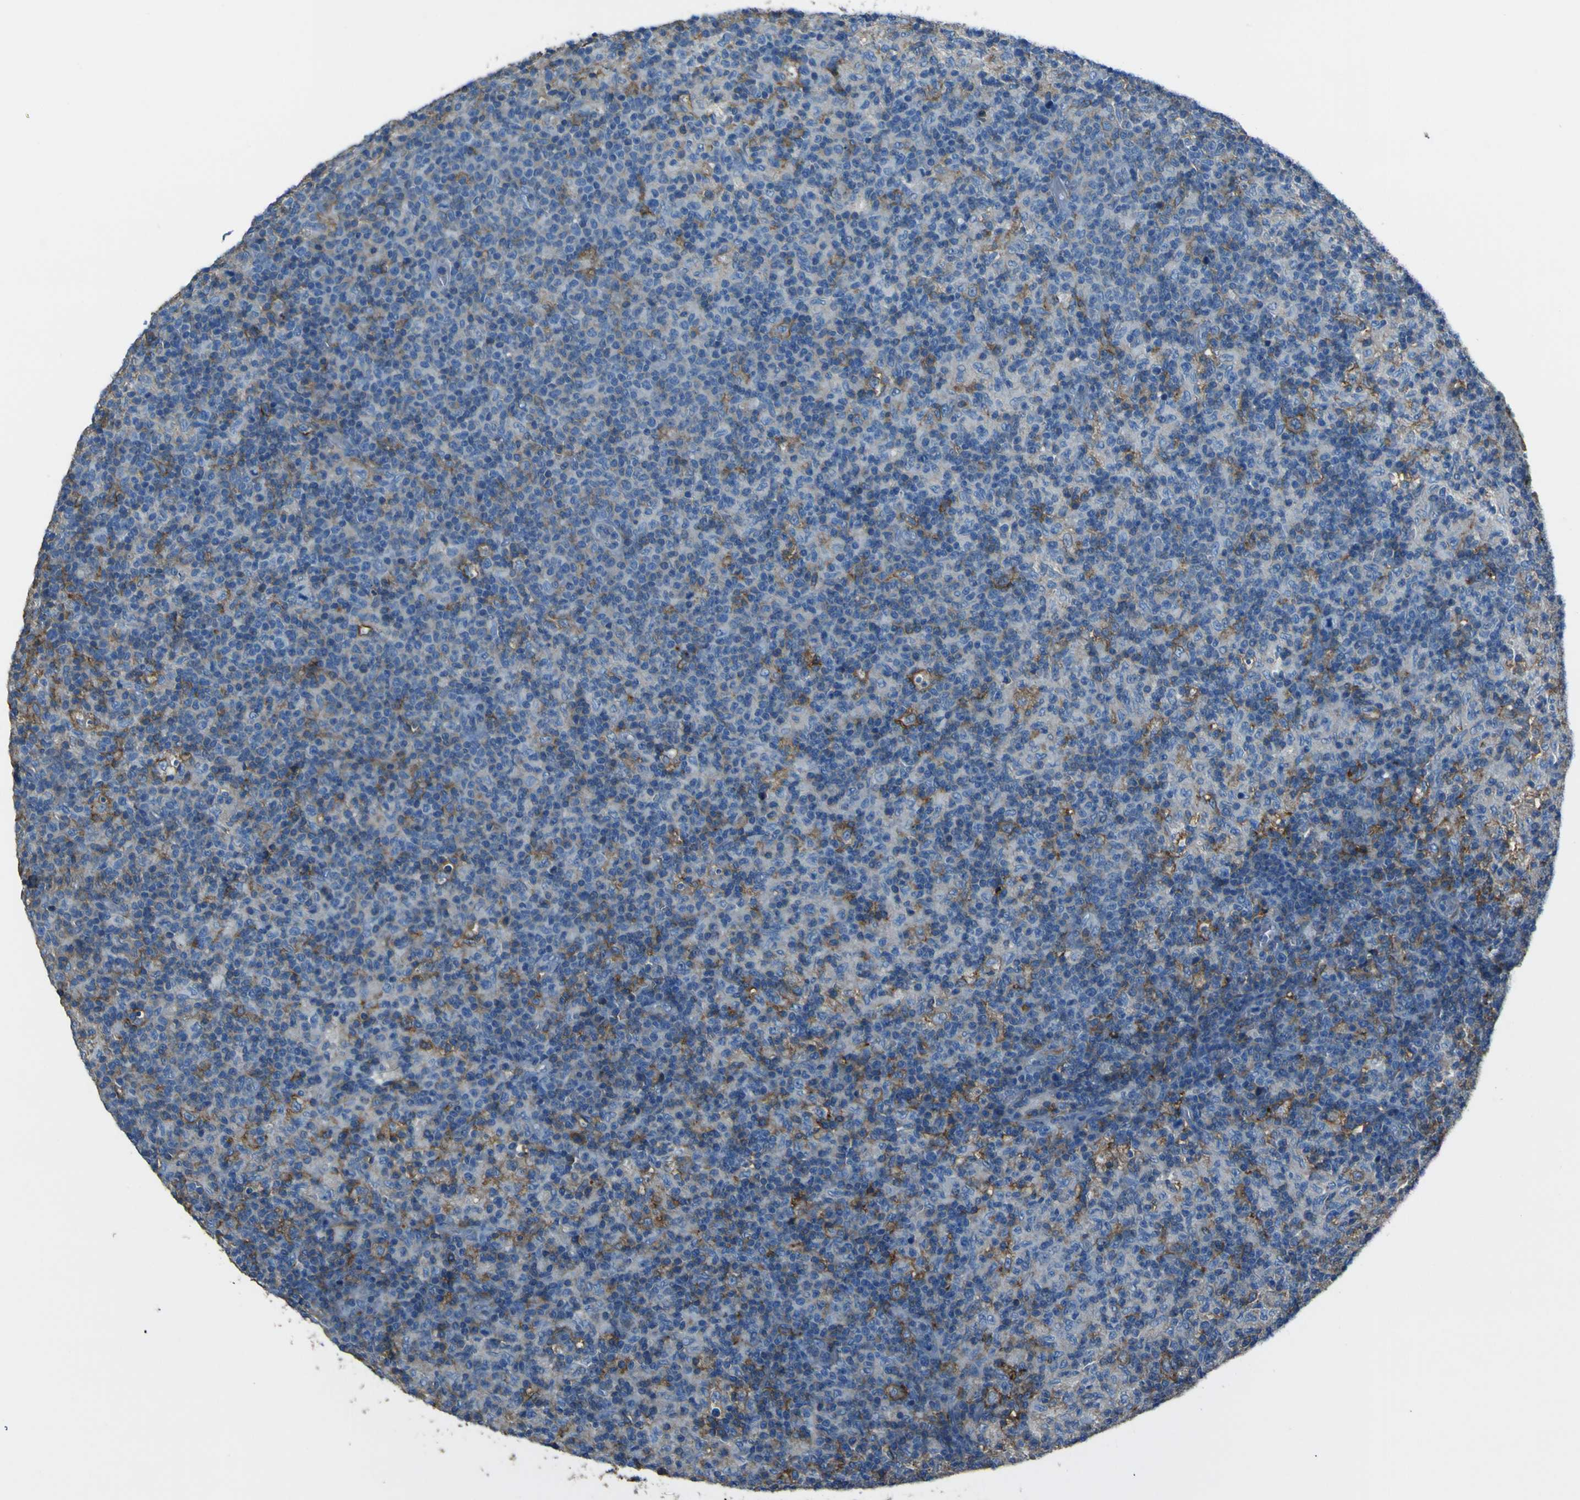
{"staining": {"intensity": "moderate", "quantity": "<25%", "location": "cytoplasmic/membranous"}, "tissue": "lymph node", "cell_type": "Germinal center cells", "image_type": "normal", "snomed": [{"axis": "morphology", "description": "Normal tissue, NOS"}, {"axis": "morphology", "description": "Inflammation, NOS"}, {"axis": "topography", "description": "Lymph node"}], "caption": "Protein staining of benign lymph node exhibits moderate cytoplasmic/membranous staining in approximately <25% of germinal center cells. (DAB (3,3'-diaminobenzidine) IHC with brightfield microscopy, high magnification).", "gene": "LAIR1", "patient": {"sex": "male", "age": 55}}